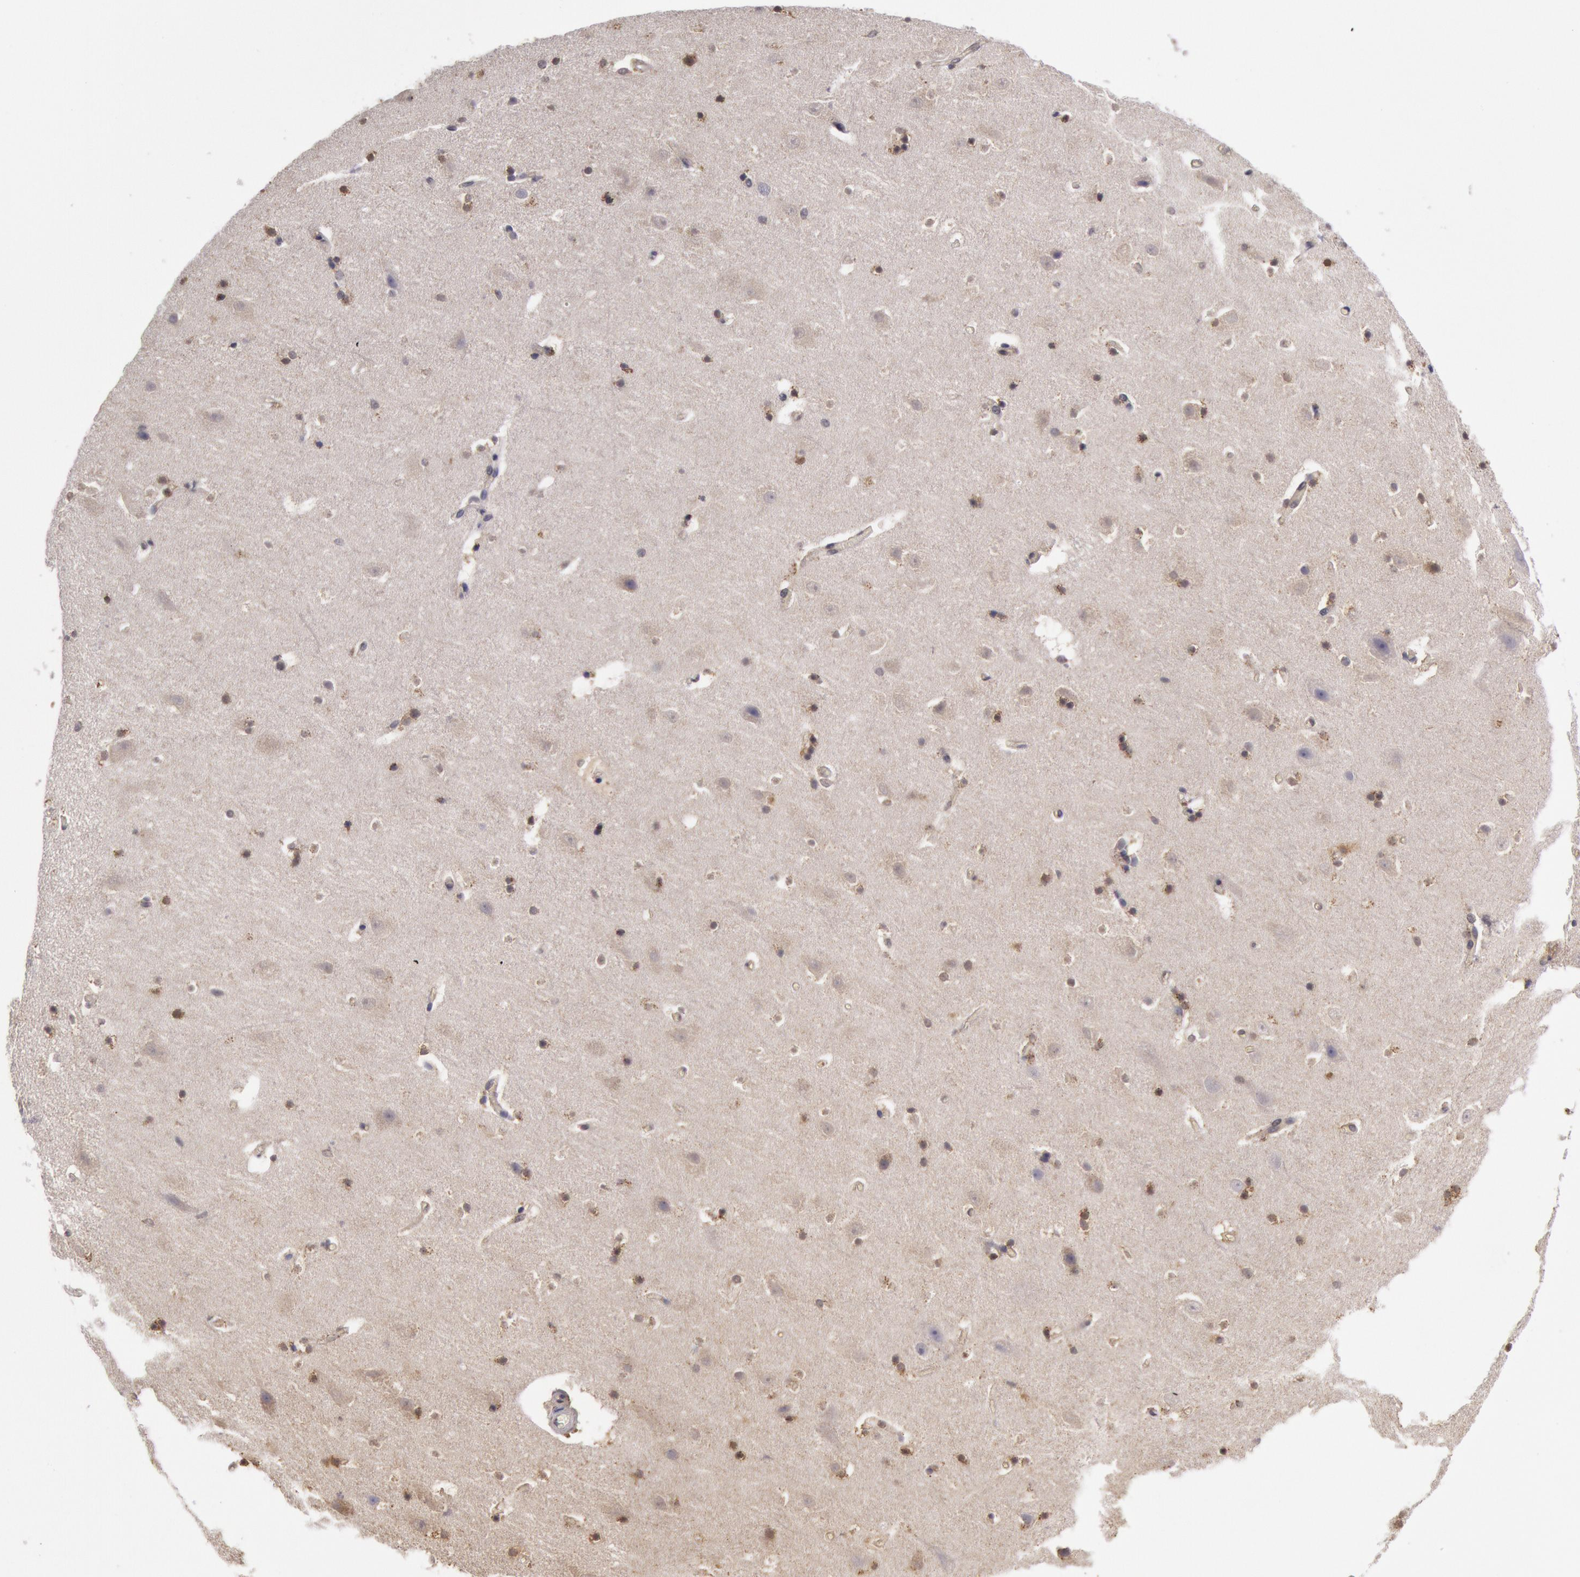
{"staining": {"intensity": "moderate", "quantity": "<25%", "location": "cytoplasmic/membranous"}, "tissue": "hippocampus", "cell_type": "Glial cells", "image_type": "normal", "snomed": [{"axis": "morphology", "description": "Normal tissue, NOS"}, {"axis": "topography", "description": "Hippocampus"}], "caption": "High-power microscopy captured an IHC photomicrograph of benign hippocampus, revealing moderate cytoplasmic/membranous expression in approximately <25% of glial cells. Immunohistochemistry stains the protein in brown and the nuclei are stained blue.", "gene": "MPST", "patient": {"sex": "male", "age": 45}}